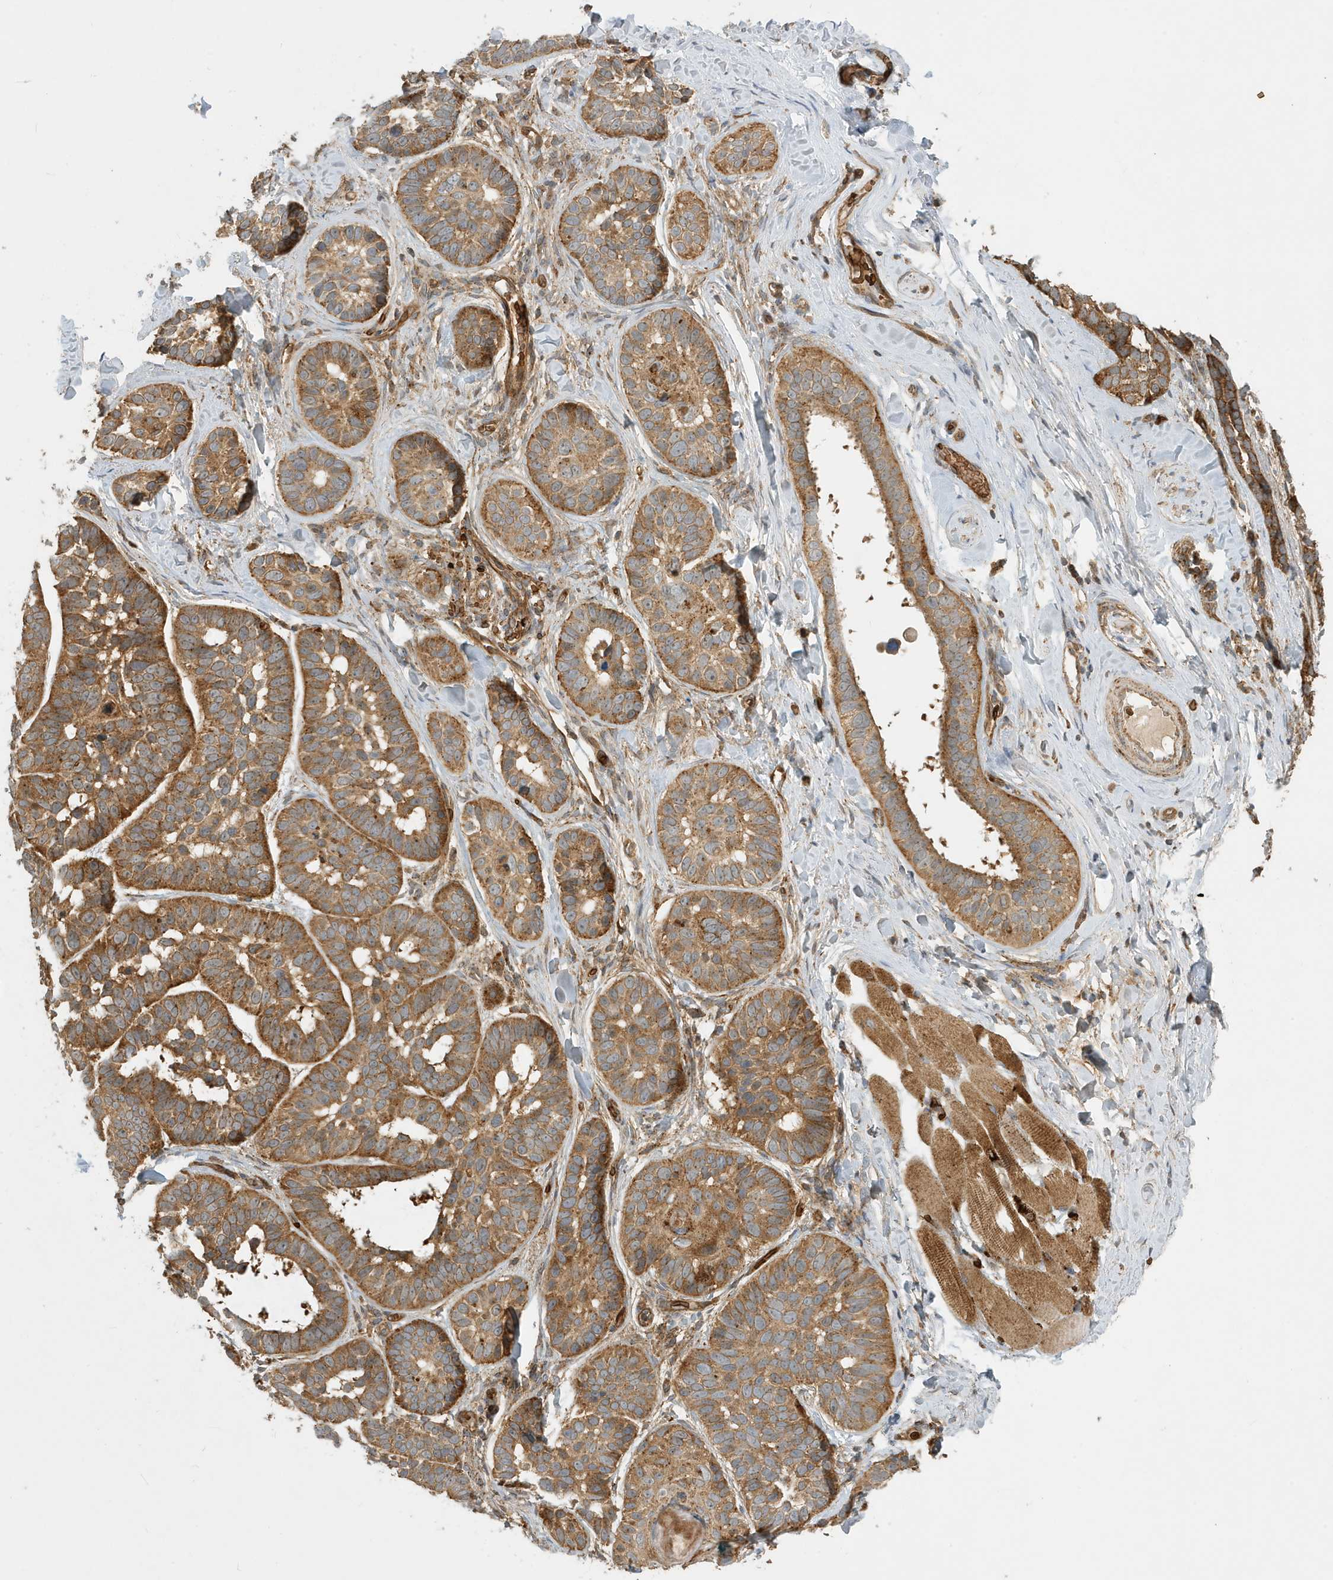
{"staining": {"intensity": "moderate", "quantity": ">75%", "location": "cytoplasmic/membranous"}, "tissue": "skin cancer", "cell_type": "Tumor cells", "image_type": "cancer", "snomed": [{"axis": "morphology", "description": "Basal cell carcinoma"}, {"axis": "topography", "description": "Skin"}], "caption": "A micrograph of human skin cancer stained for a protein shows moderate cytoplasmic/membranous brown staining in tumor cells.", "gene": "FYCO1", "patient": {"sex": "male", "age": 62}}